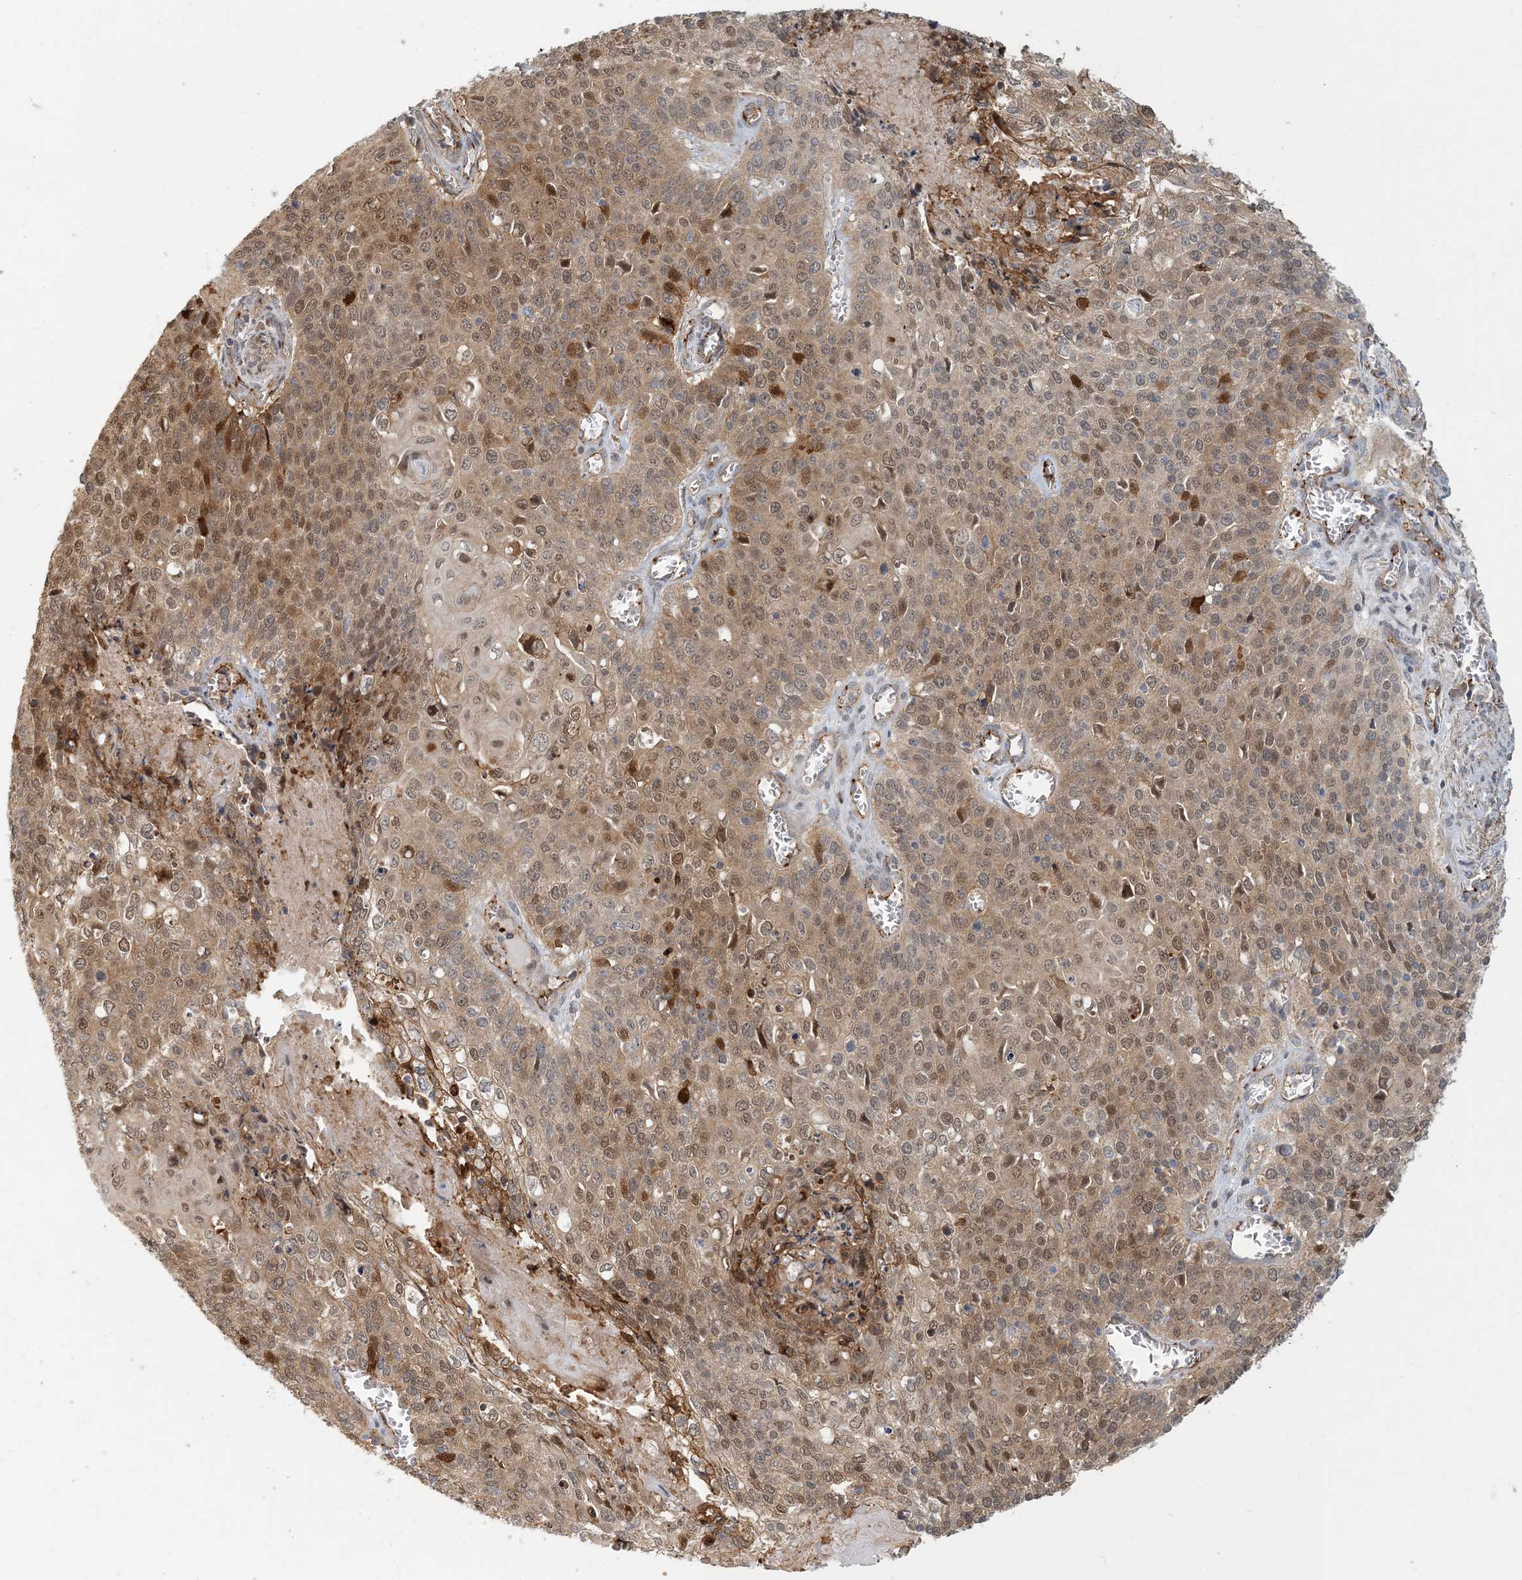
{"staining": {"intensity": "strong", "quantity": "<25%", "location": "cytoplasmic/membranous,nuclear"}, "tissue": "cervical cancer", "cell_type": "Tumor cells", "image_type": "cancer", "snomed": [{"axis": "morphology", "description": "Squamous cell carcinoma, NOS"}, {"axis": "topography", "description": "Cervix"}], "caption": "Strong cytoplasmic/membranous and nuclear staining is present in about <25% of tumor cells in cervical cancer (squamous cell carcinoma).", "gene": "MAPKBP1", "patient": {"sex": "female", "age": 39}}